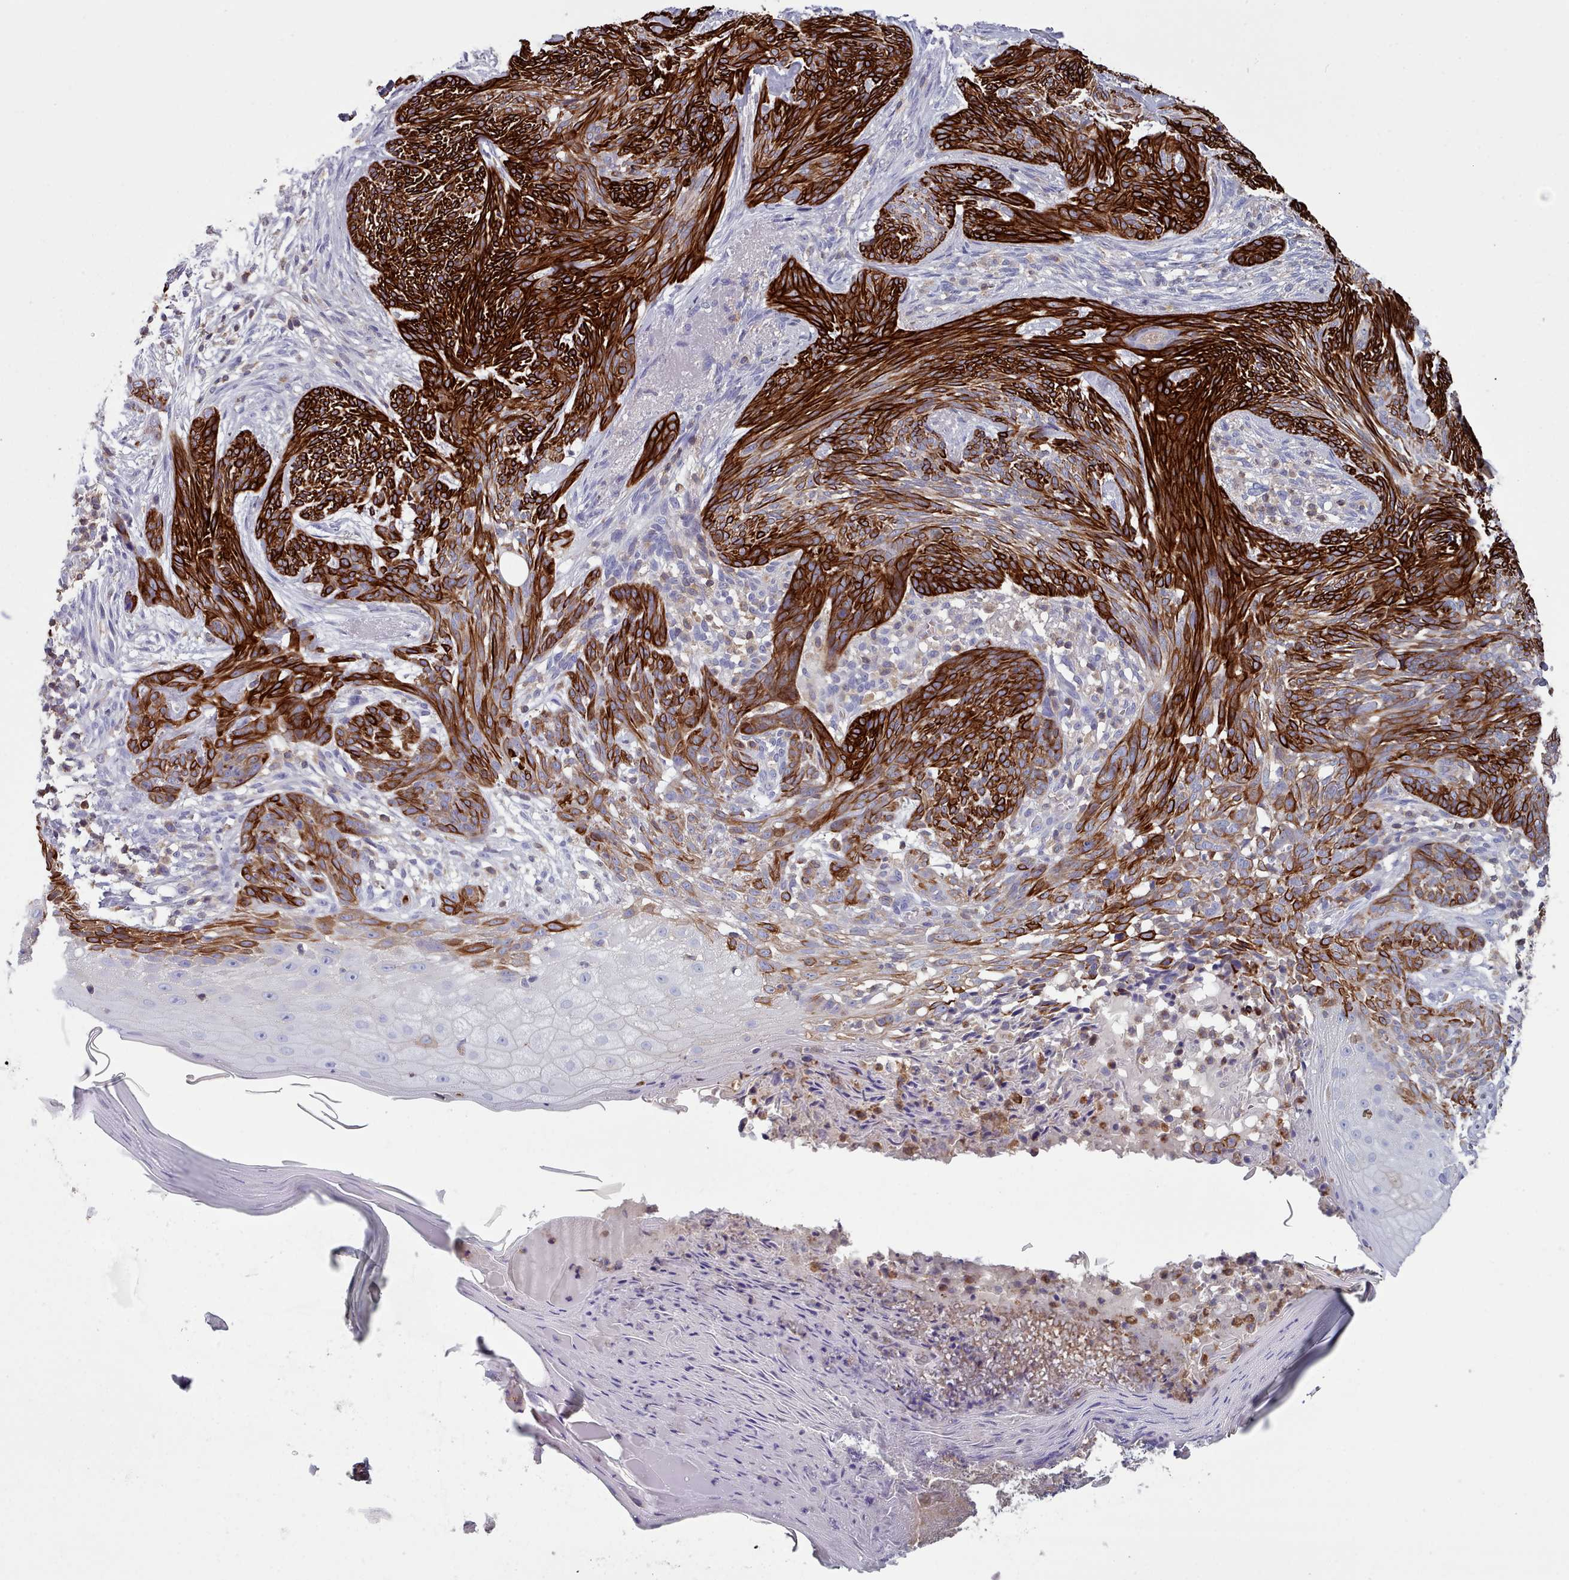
{"staining": {"intensity": "strong", "quantity": ">75%", "location": "cytoplasmic/membranous"}, "tissue": "skin cancer", "cell_type": "Tumor cells", "image_type": "cancer", "snomed": [{"axis": "morphology", "description": "Basal cell carcinoma"}, {"axis": "topography", "description": "Skin"}], "caption": "Protein analysis of skin cancer tissue demonstrates strong cytoplasmic/membranous expression in approximately >75% of tumor cells. (DAB IHC, brown staining for protein, blue staining for nuclei).", "gene": "RAC2", "patient": {"sex": "male", "age": 73}}